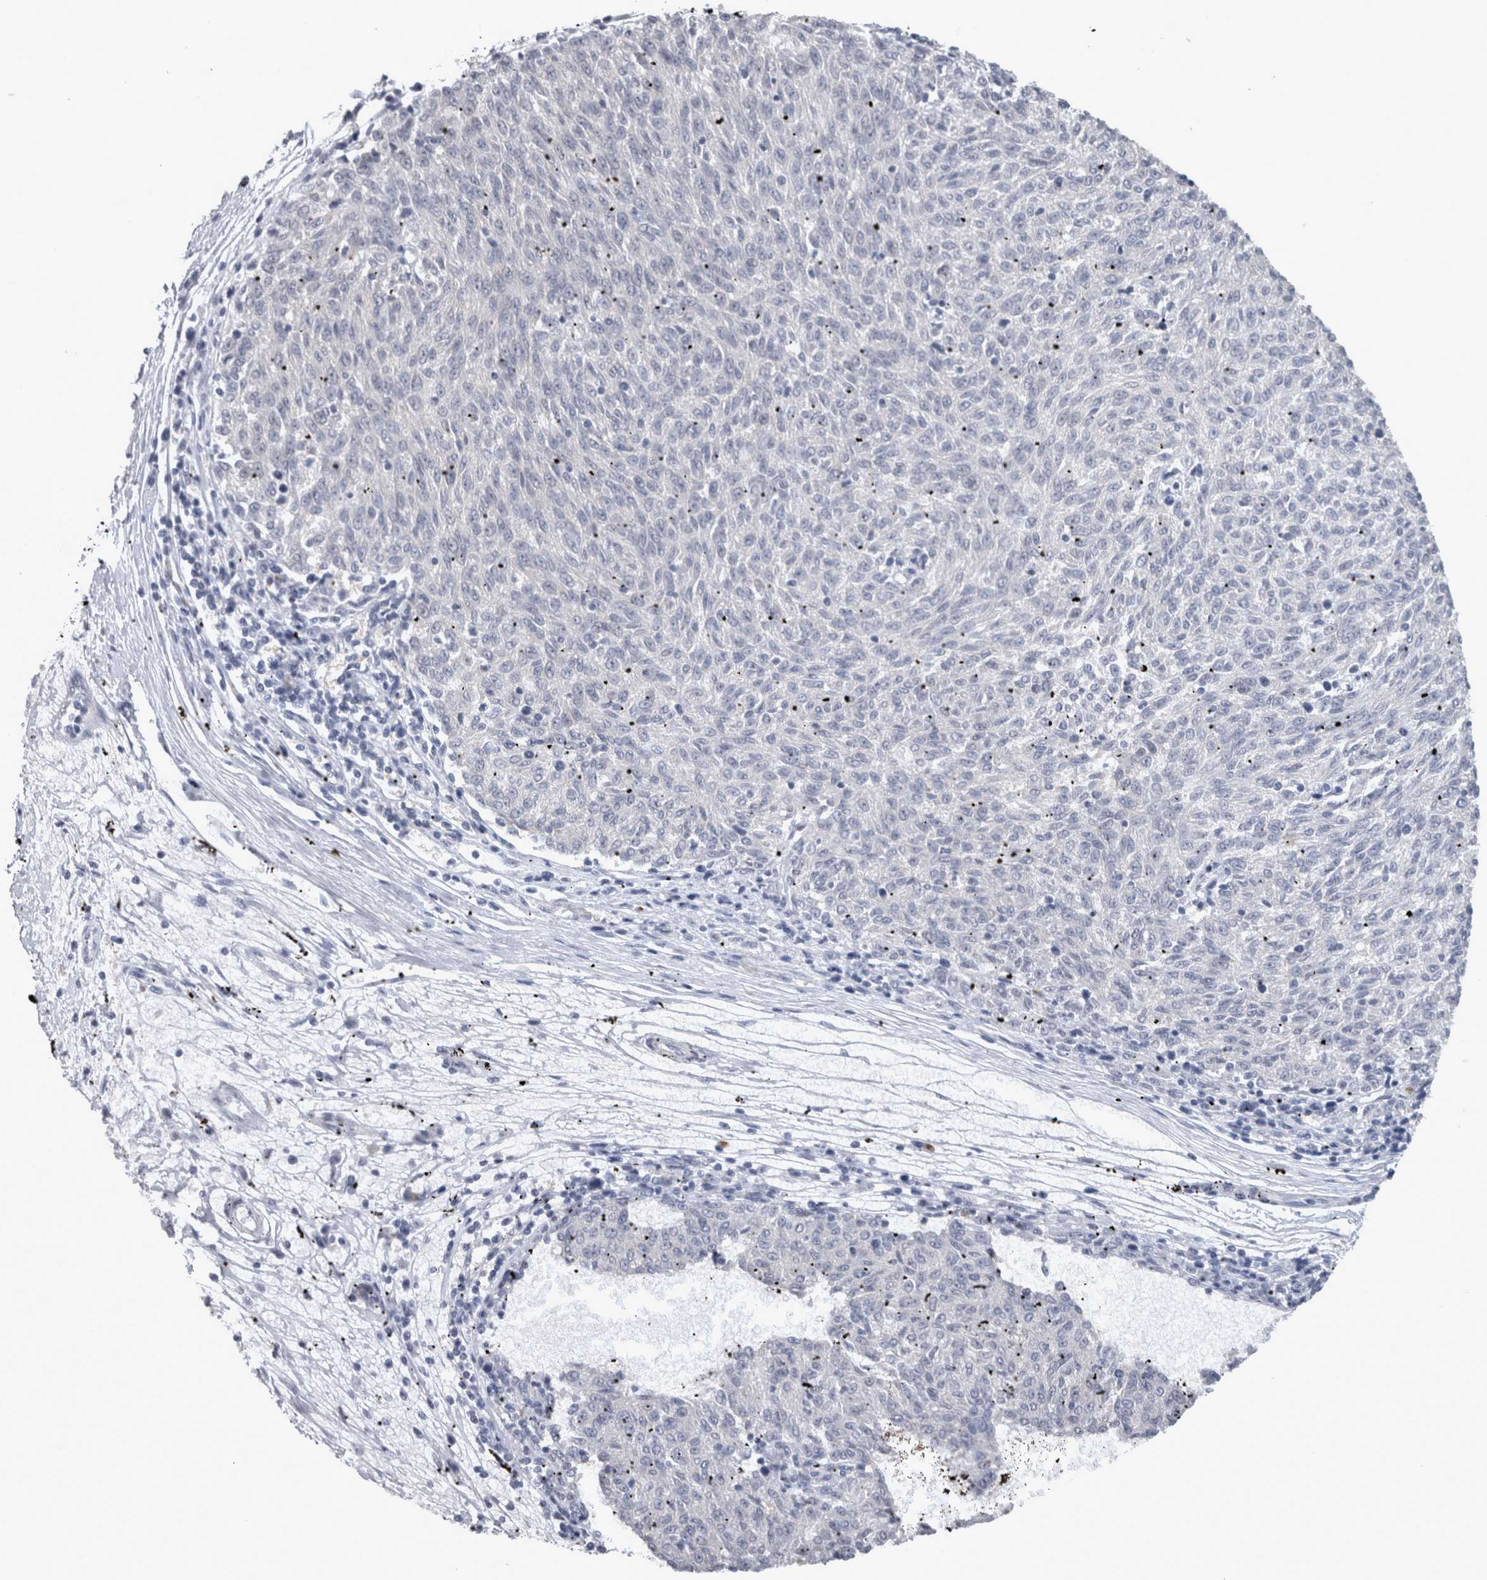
{"staining": {"intensity": "negative", "quantity": "none", "location": "none"}, "tissue": "melanoma", "cell_type": "Tumor cells", "image_type": "cancer", "snomed": [{"axis": "morphology", "description": "Malignant melanoma, NOS"}, {"axis": "topography", "description": "Skin"}], "caption": "DAB immunohistochemical staining of human melanoma demonstrates no significant expression in tumor cells. The staining was performed using DAB (3,3'-diaminobenzidine) to visualize the protein expression in brown, while the nuclei were stained in blue with hematoxylin (Magnification: 20x).", "gene": "TCAP", "patient": {"sex": "female", "age": 72}}